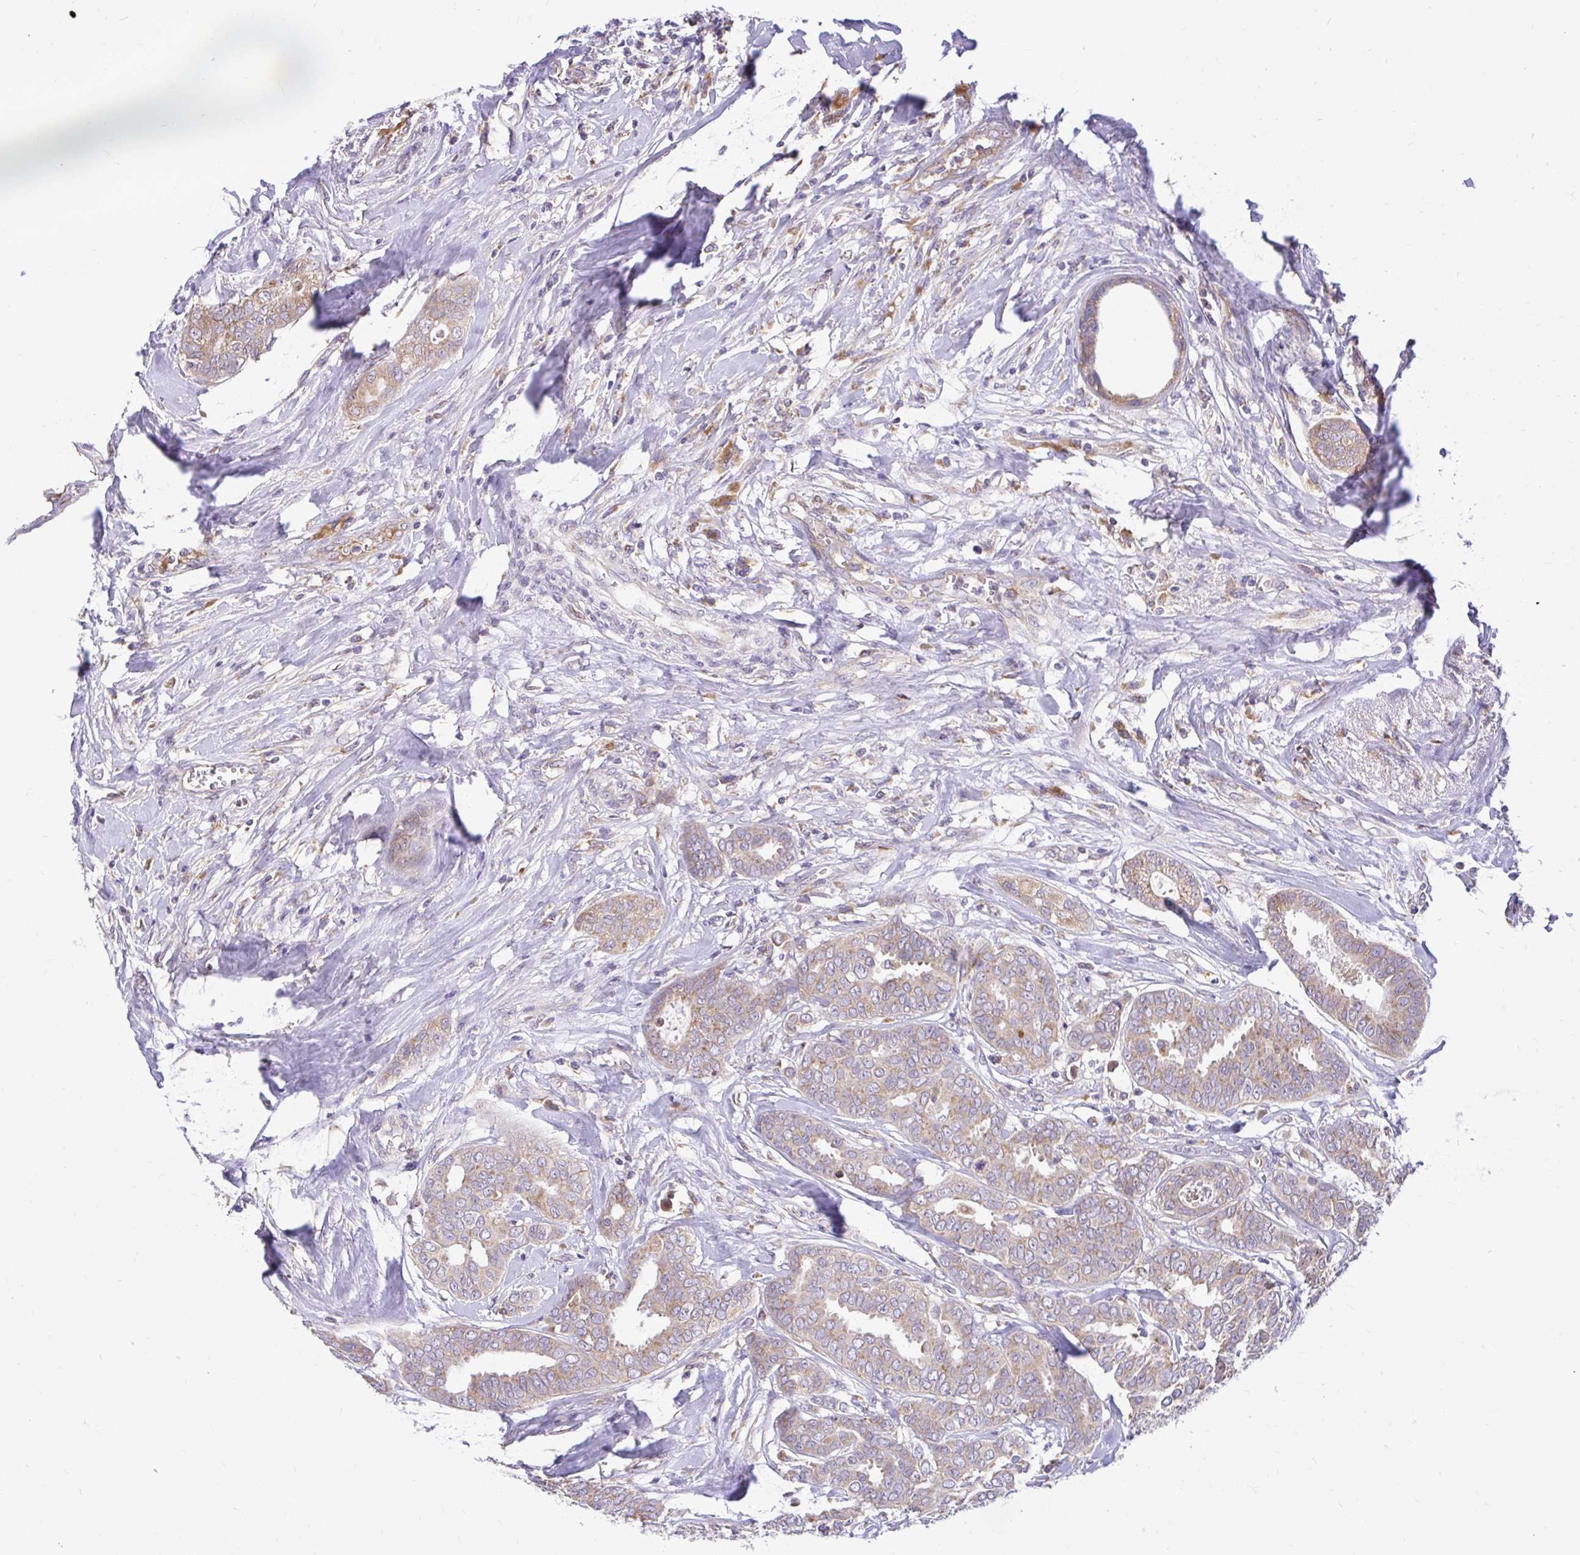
{"staining": {"intensity": "moderate", "quantity": "25%-75%", "location": "cytoplasmic/membranous"}, "tissue": "breast cancer", "cell_type": "Tumor cells", "image_type": "cancer", "snomed": [{"axis": "morphology", "description": "Duct carcinoma"}, {"axis": "topography", "description": "Breast"}], "caption": "Tumor cells reveal medium levels of moderate cytoplasmic/membranous expression in about 25%-75% of cells in human breast cancer (infiltrating ductal carcinoma).", "gene": "VTI1B", "patient": {"sex": "female", "age": 45}}